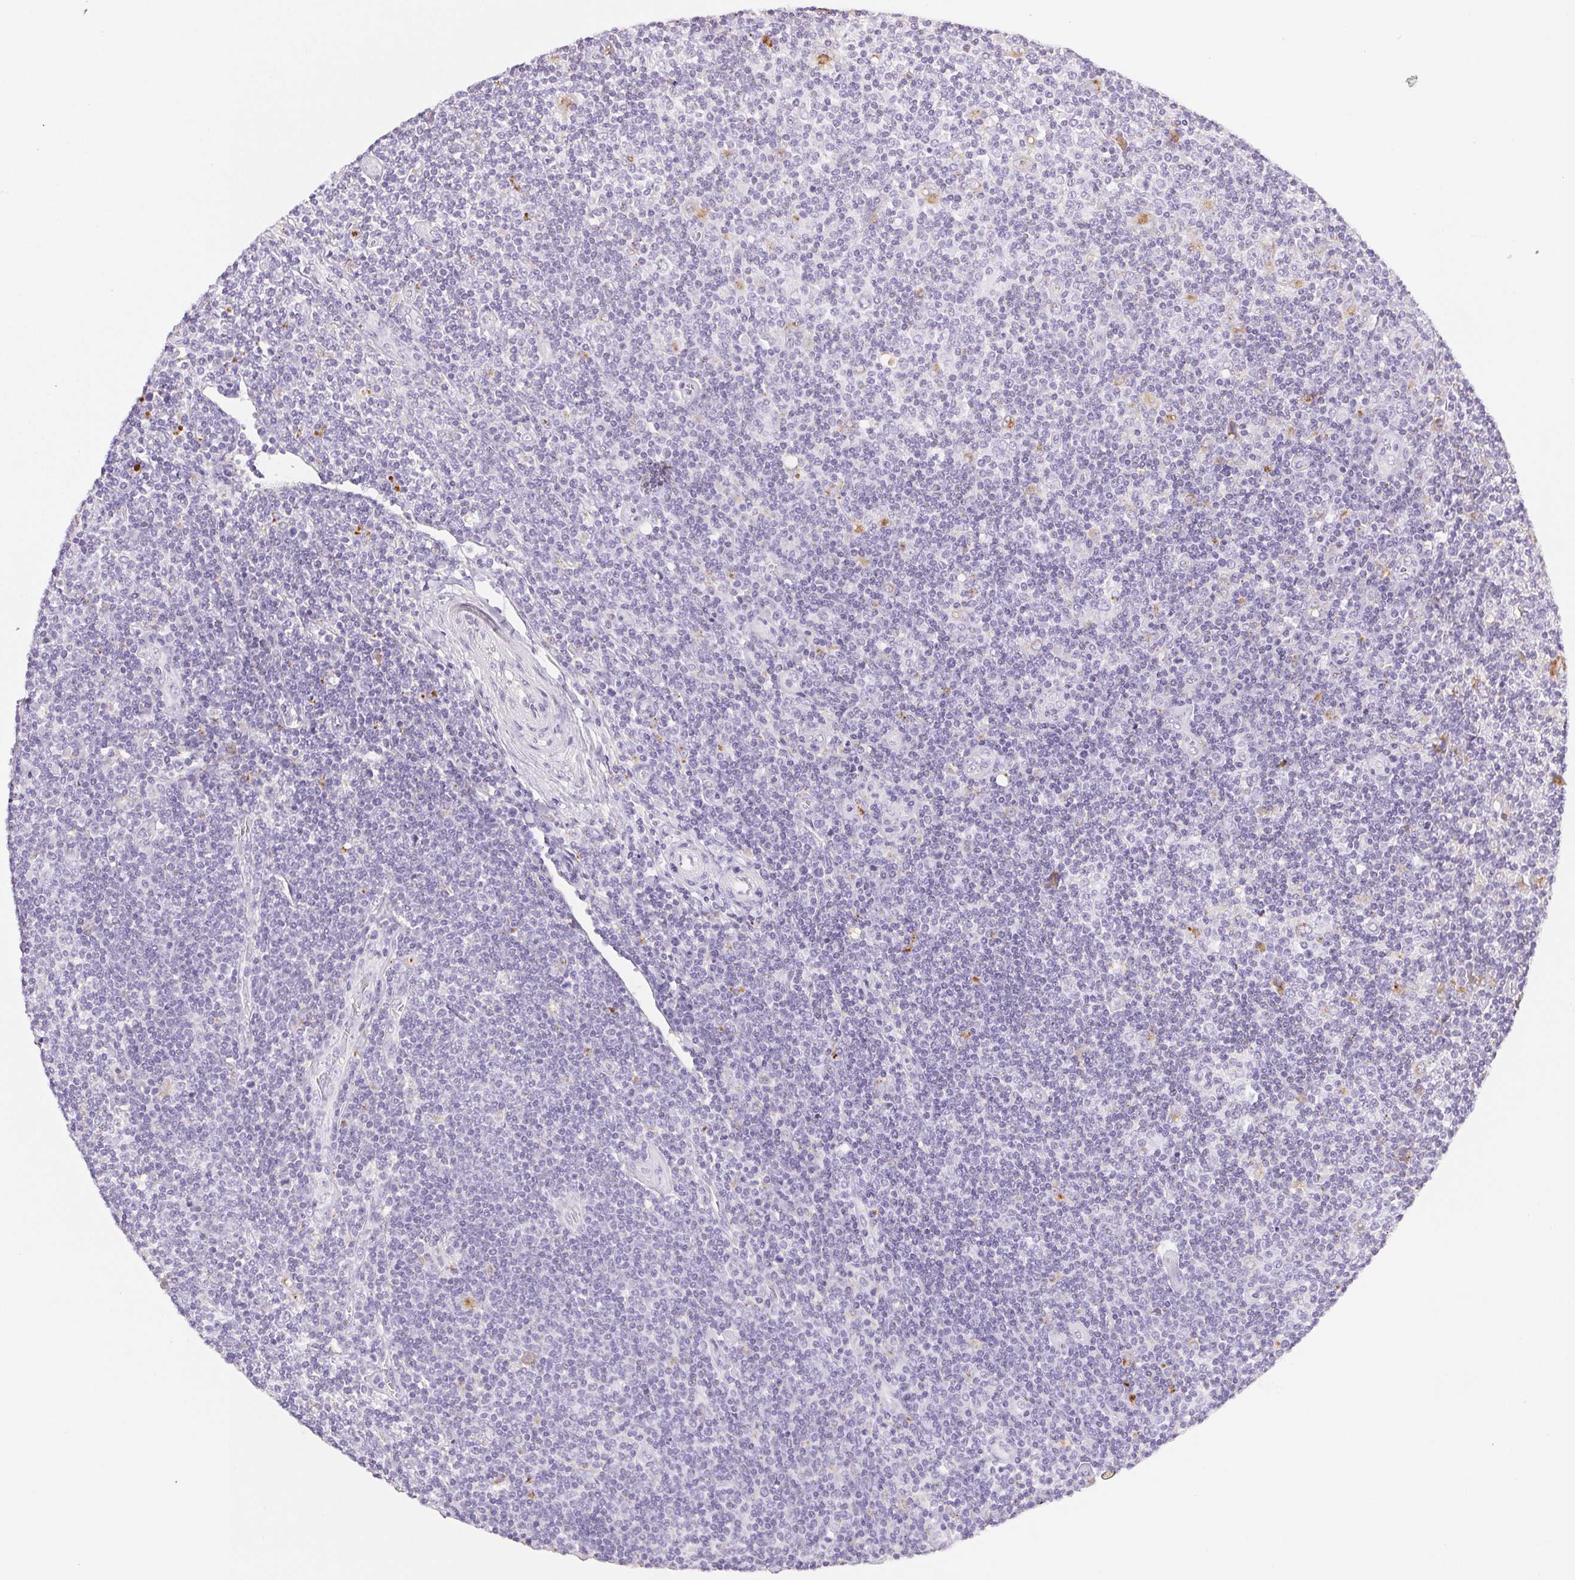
{"staining": {"intensity": "negative", "quantity": "none", "location": "none"}, "tissue": "lymphoma", "cell_type": "Tumor cells", "image_type": "cancer", "snomed": [{"axis": "morphology", "description": "Hodgkin's disease, NOS"}, {"axis": "topography", "description": "Lymph node"}], "caption": "A high-resolution histopathology image shows immunohistochemistry staining of Hodgkin's disease, which exhibits no significant positivity in tumor cells.", "gene": "LIPA", "patient": {"sex": "male", "age": 40}}